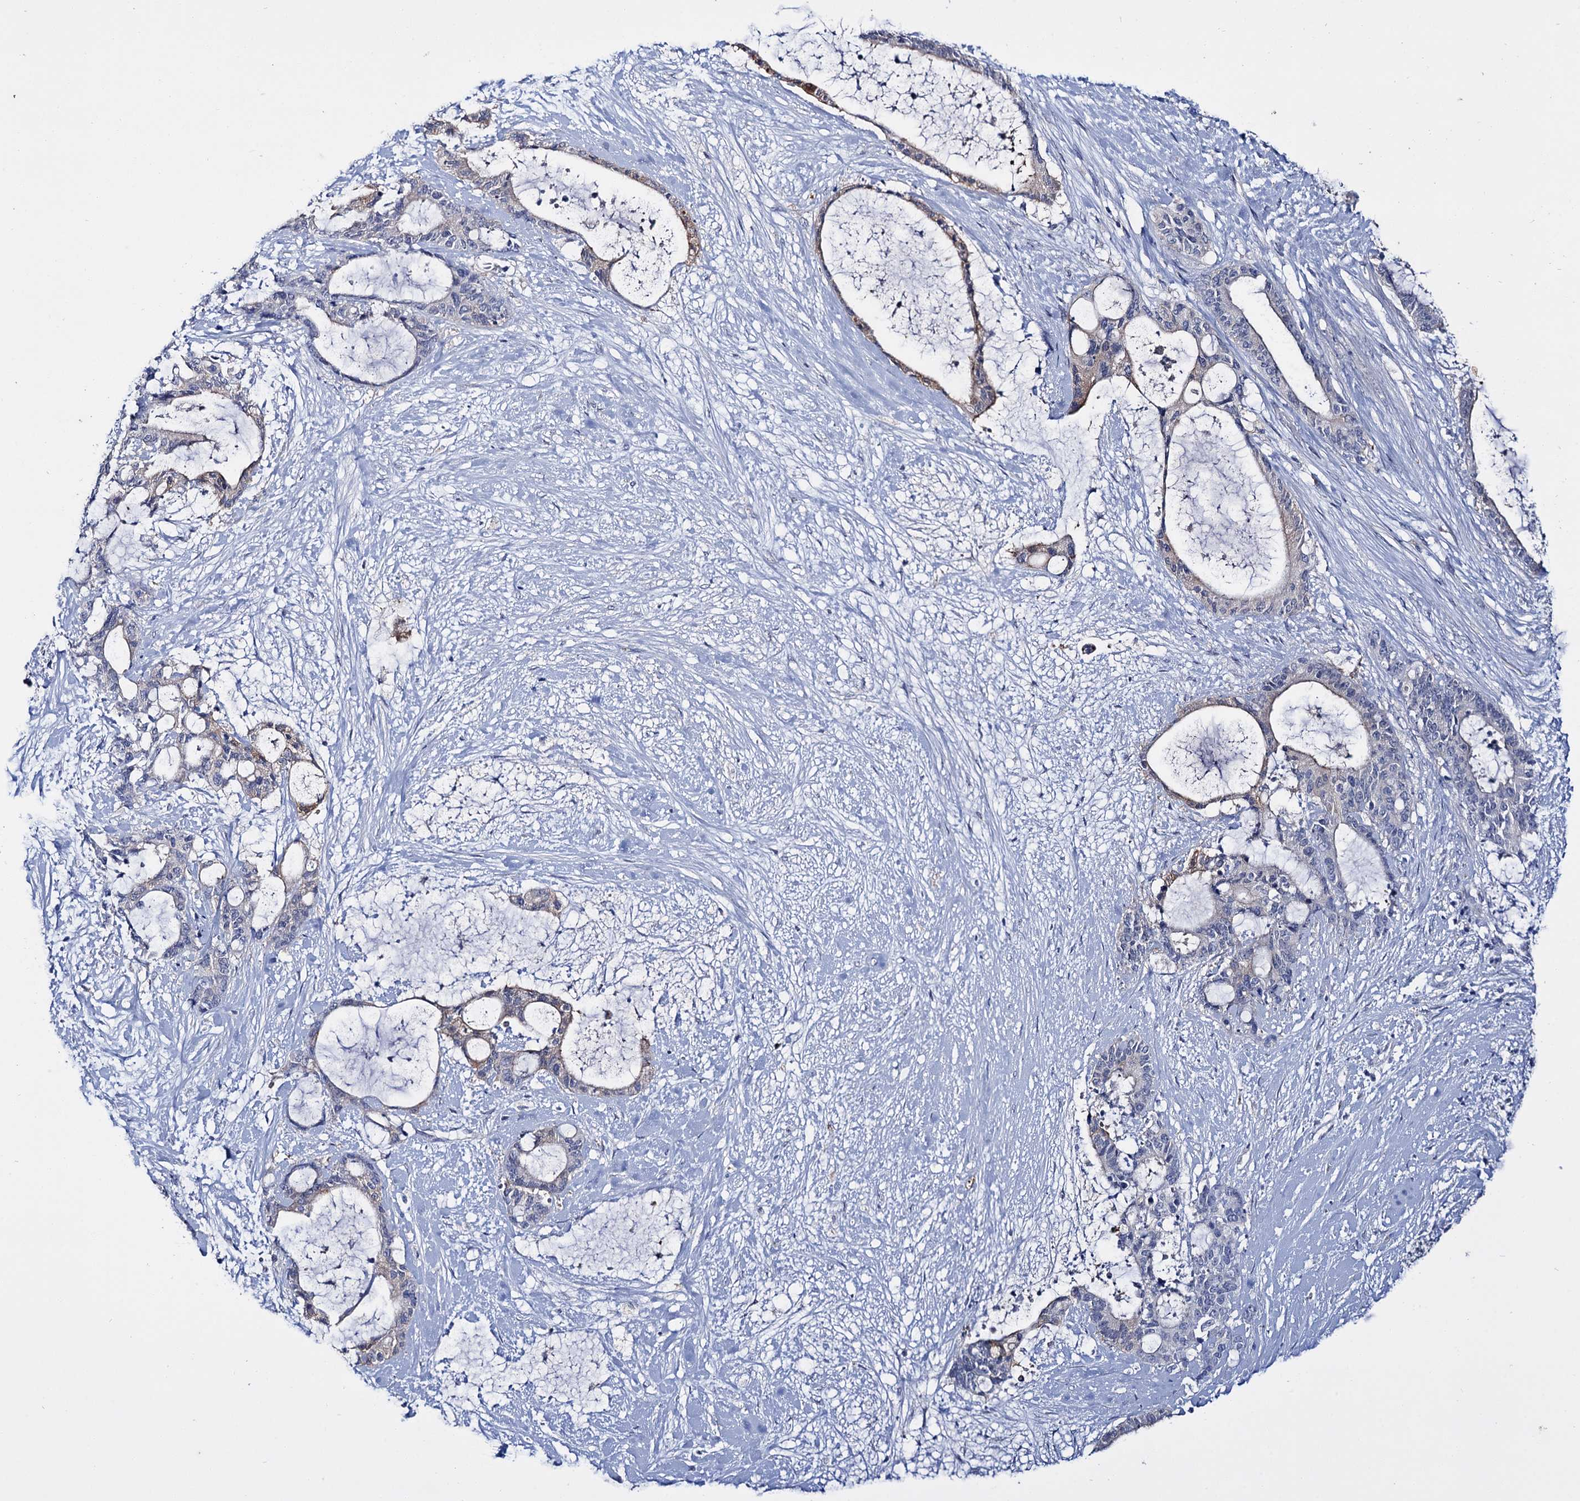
{"staining": {"intensity": "weak", "quantity": "<25%", "location": "cytoplasmic/membranous"}, "tissue": "liver cancer", "cell_type": "Tumor cells", "image_type": "cancer", "snomed": [{"axis": "morphology", "description": "Normal tissue, NOS"}, {"axis": "morphology", "description": "Cholangiocarcinoma"}, {"axis": "topography", "description": "Liver"}, {"axis": "topography", "description": "Peripheral nerve tissue"}], "caption": "Liver cholangiocarcinoma was stained to show a protein in brown. There is no significant staining in tumor cells. The staining is performed using DAB brown chromogen with nuclei counter-stained in using hematoxylin.", "gene": "LYZL4", "patient": {"sex": "female", "age": 73}}